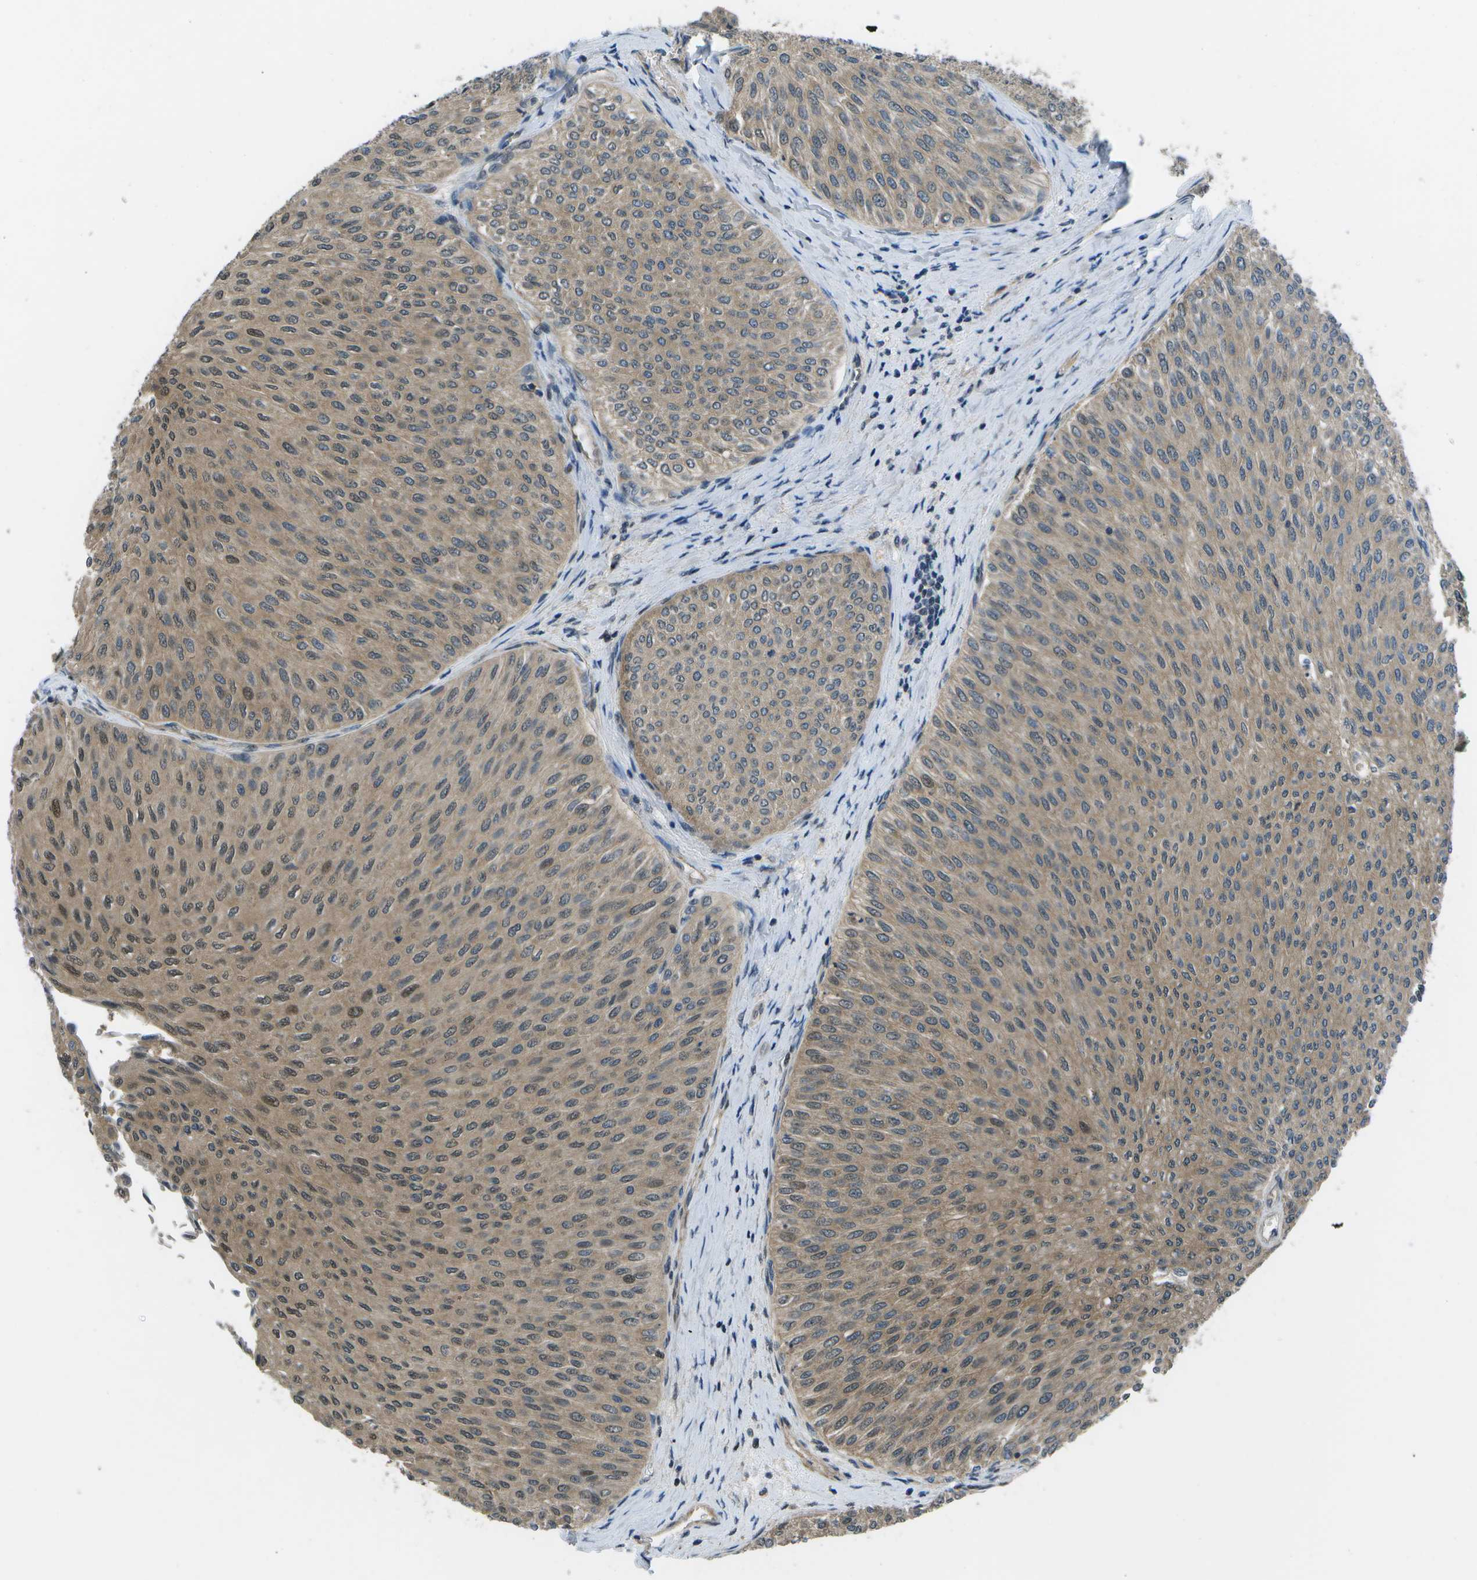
{"staining": {"intensity": "moderate", "quantity": ">75%", "location": "cytoplasmic/membranous,nuclear"}, "tissue": "urothelial cancer", "cell_type": "Tumor cells", "image_type": "cancer", "snomed": [{"axis": "morphology", "description": "Urothelial carcinoma, Low grade"}, {"axis": "topography", "description": "Urinary bladder"}], "caption": "Urothelial cancer stained with DAB (3,3'-diaminobenzidine) immunohistochemistry (IHC) demonstrates medium levels of moderate cytoplasmic/membranous and nuclear positivity in approximately >75% of tumor cells. The staining was performed using DAB, with brown indicating positive protein expression. Nuclei are stained blue with hematoxylin.", "gene": "ENPP5", "patient": {"sex": "male", "age": 78}}